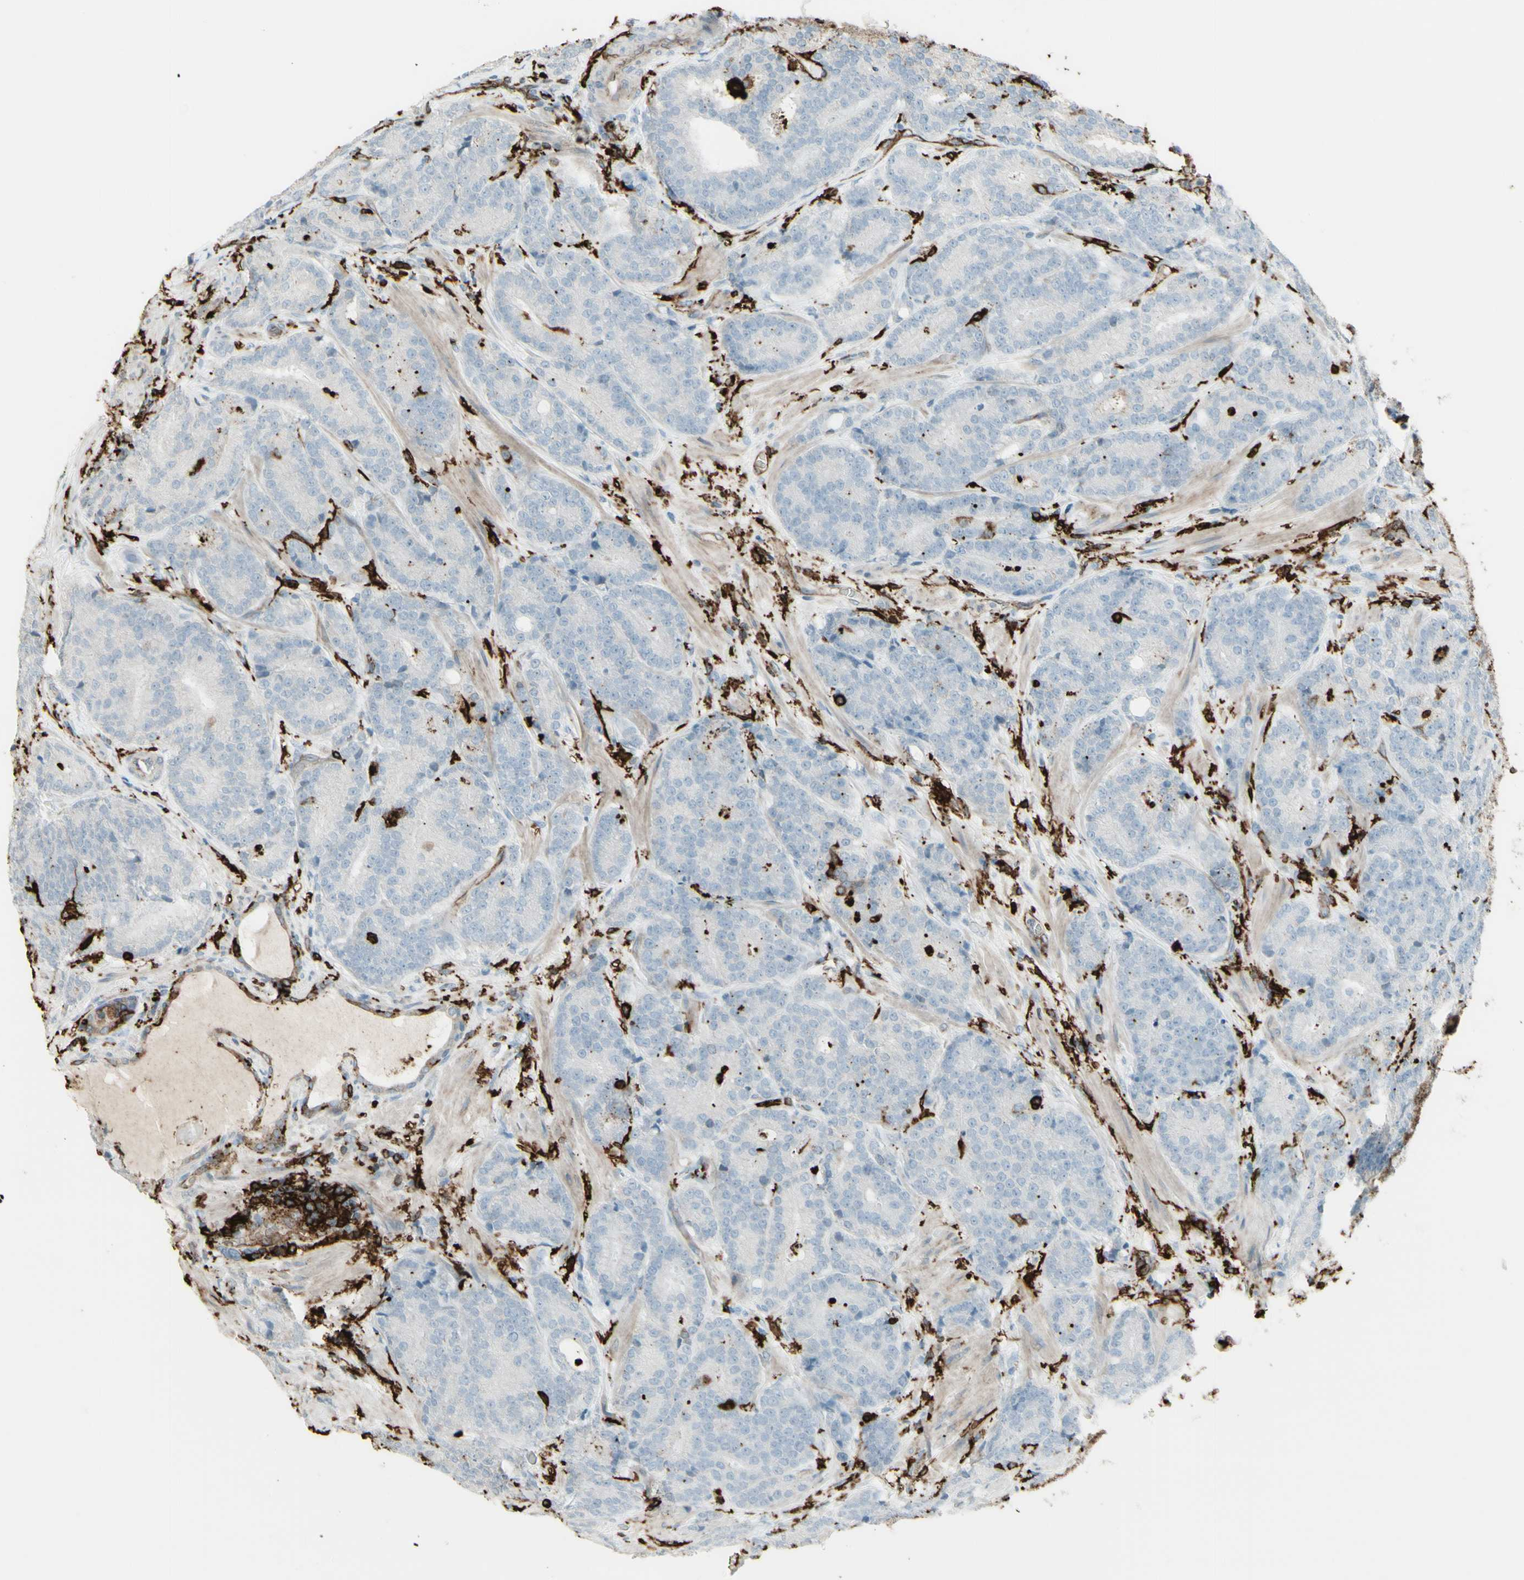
{"staining": {"intensity": "negative", "quantity": "none", "location": "none"}, "tissue": "prostate cancer", "cell_type": "Tumor cells", "image_type": "cancer", "snomed": [{"axis": "morphology", "description": "Adenocarcinoma, High grade"}, {"axis": "topography", "description": "Prostate"}], "caption": "IHC of high-grade adenocarcinoma (prostate) displays no staining in tumor cells. Brightfield microscopy of IHC stained with DAB (brown) and hematoxylin (blue), captured at high magnification.", "gene": "HLA-DPB1", "patient": {"sex": "male", "age": 61}}